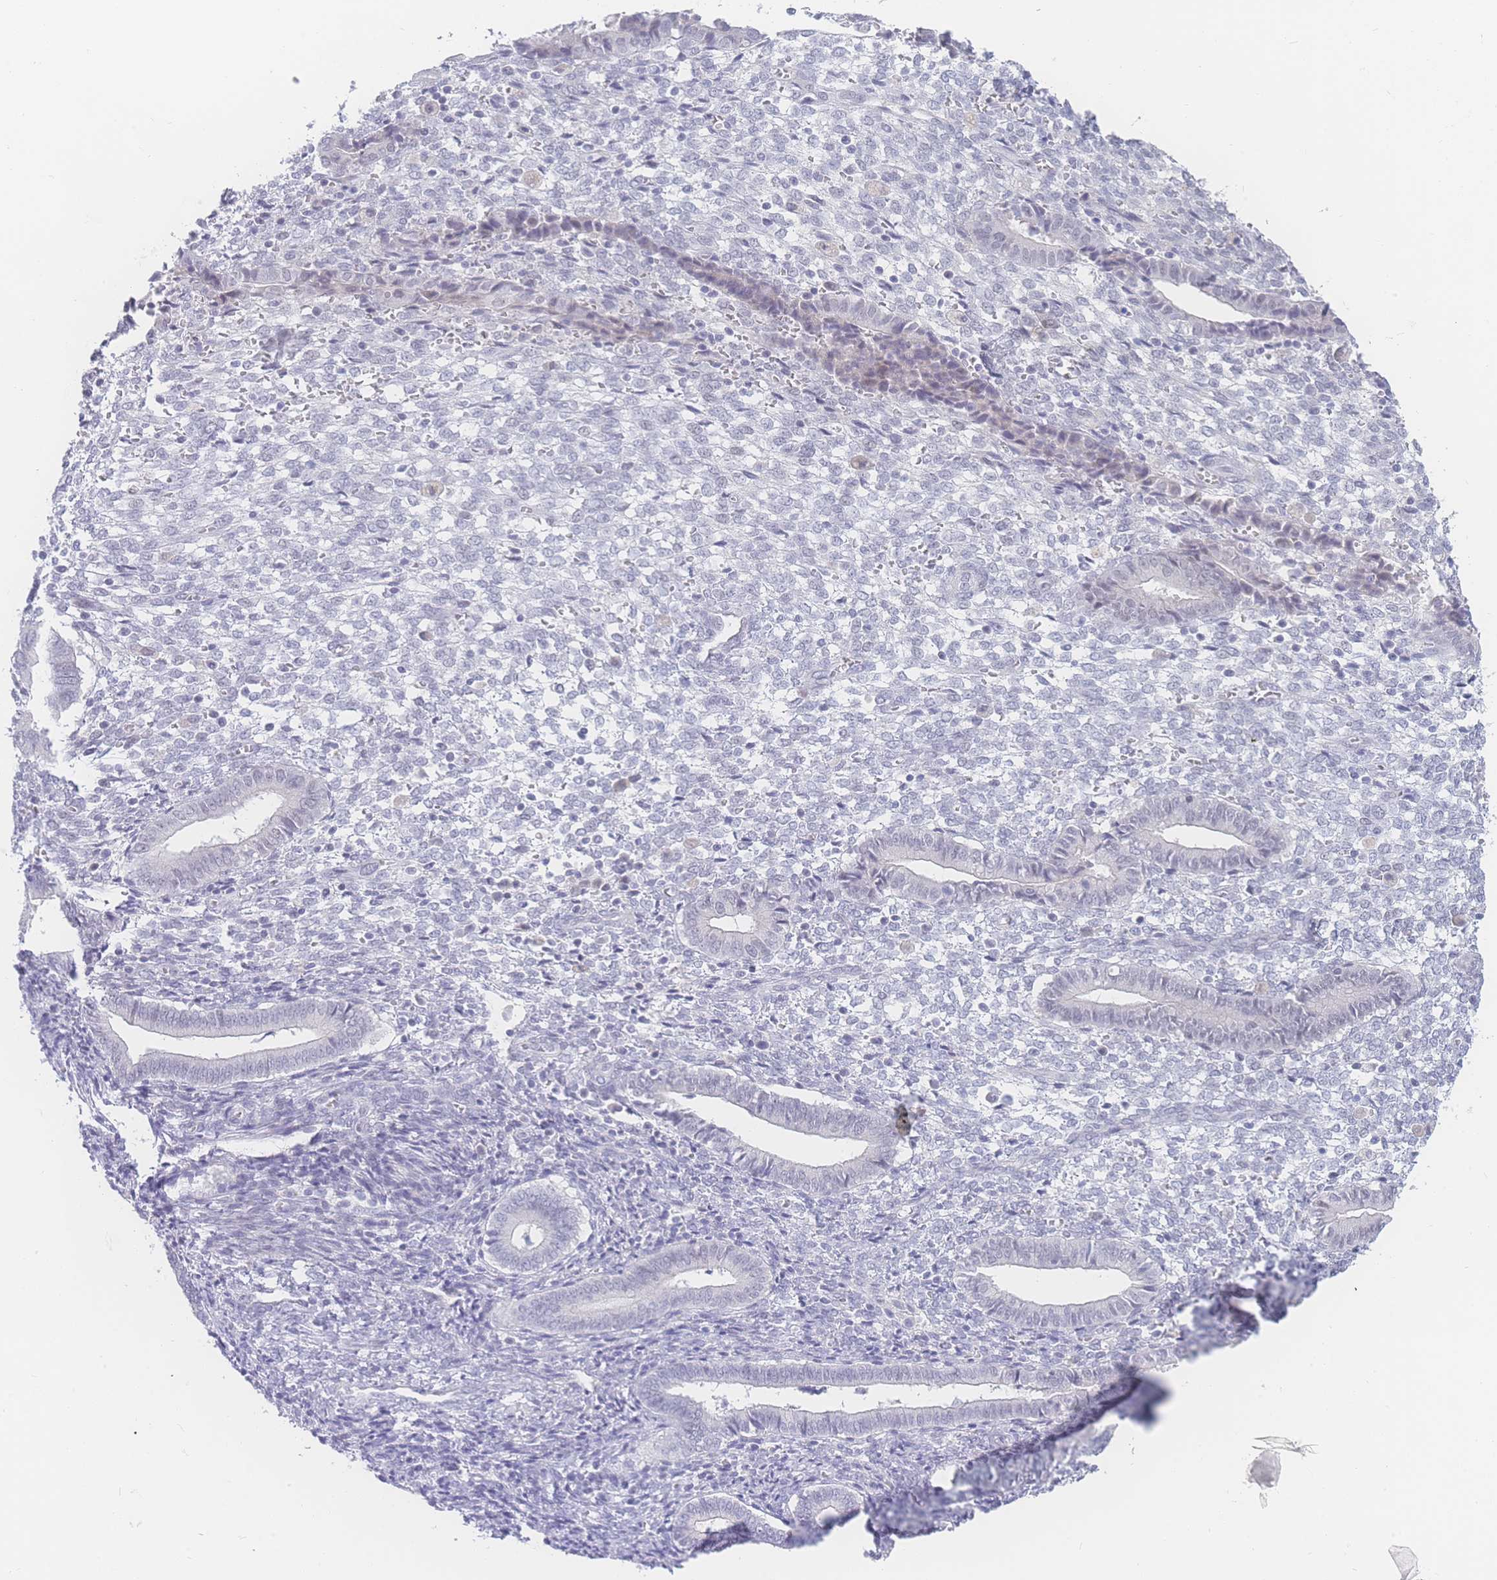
{"staining": {"intensity": "negative", "quantity": "none", "location": "none"}, "tissue": "endometrium", "cell_type": "Cells in endometrial stroma", "image_type": "normal", "snomed": [{"axis": "morphology", "description": "Normal tissue, NOS"}, {"axis": "topography", "description": "Other"}, {"axis": "topography", "description": "Endometrium"}], "caption": "The micrograph displays no staining of cells in endometrial stroma in normal endometrium.", "gene": "PRSS22", "patient": {"sex": "female", "age": 44}}